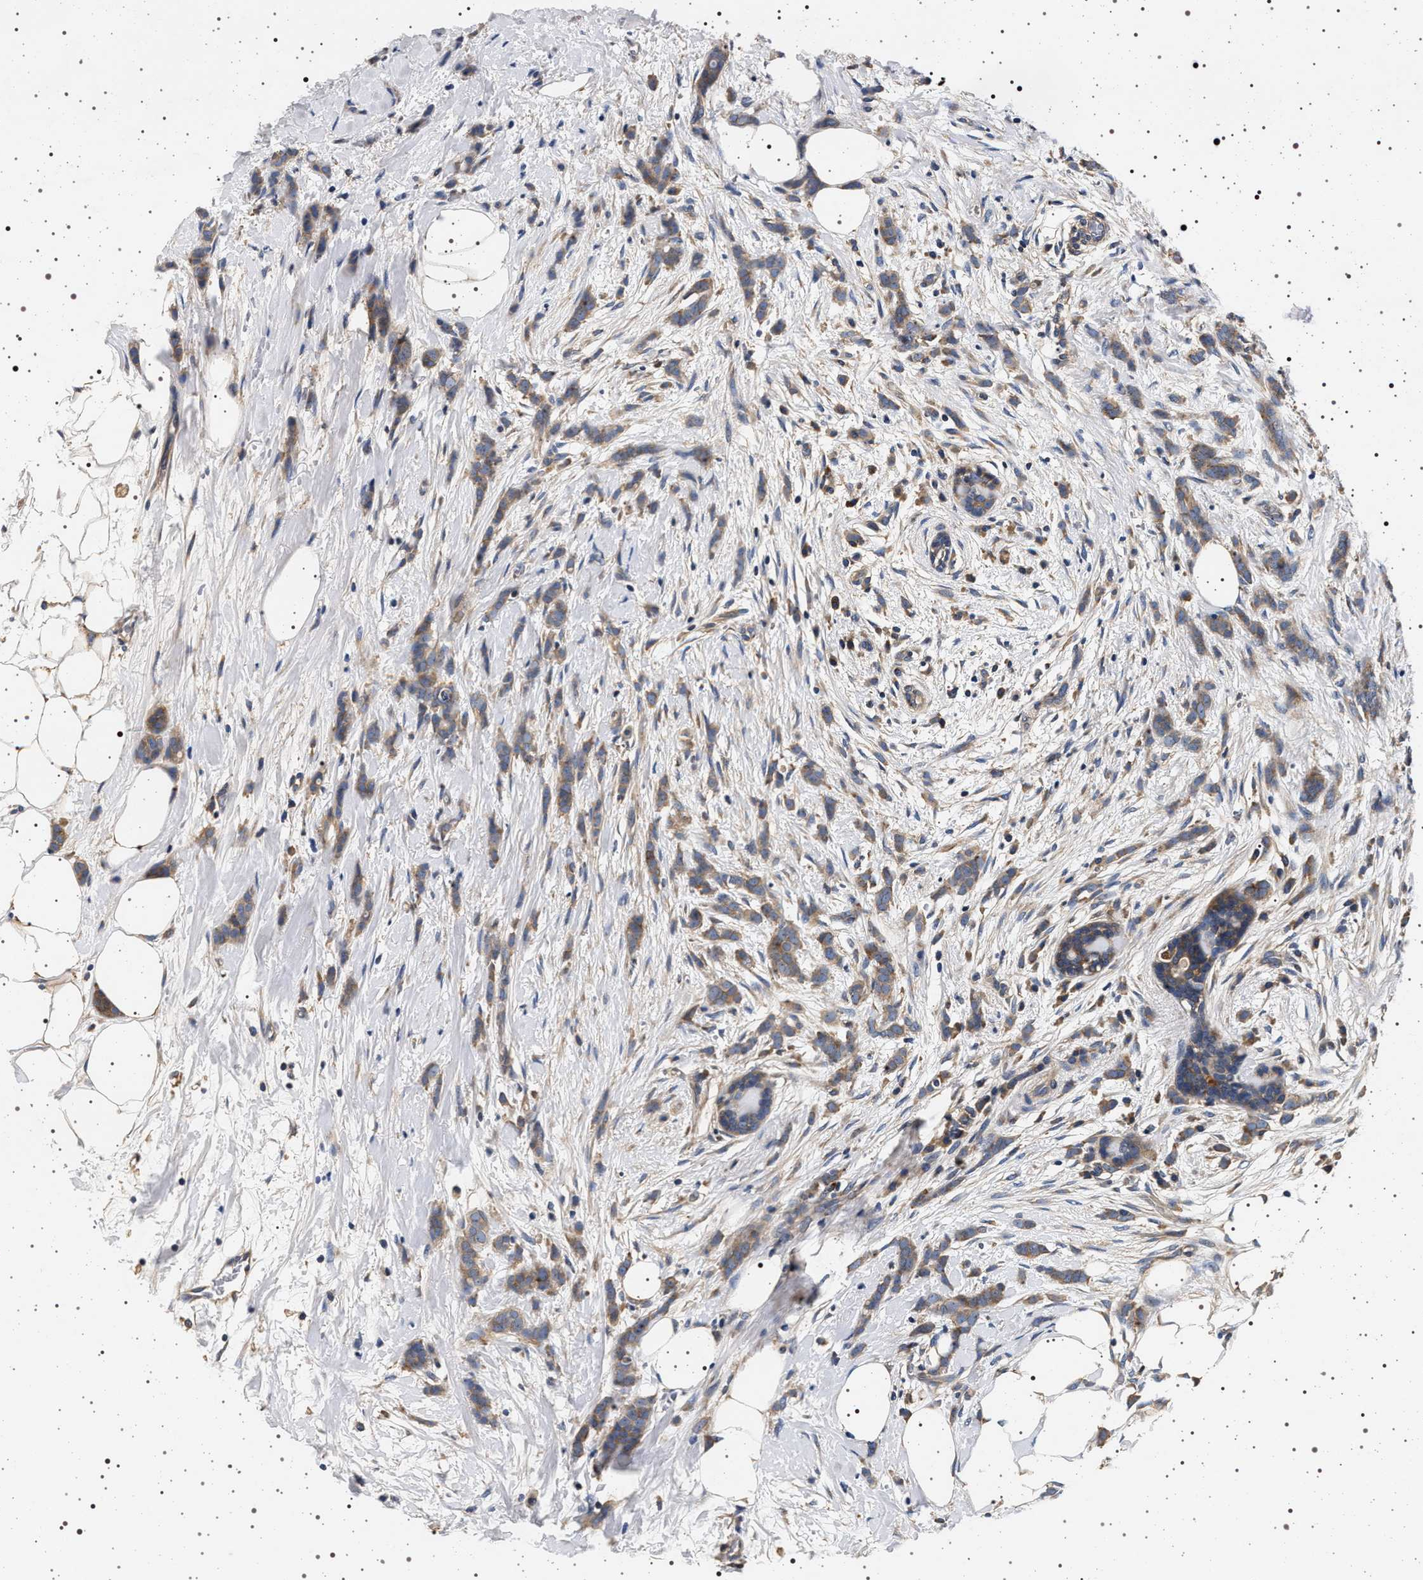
{"staining": {"intensity": "weak", "quantity": ">75%", "location": "cytoplasmic/membranous"}, "tissue": "breast cancer", "cell_type": "Tumor cells", "image_type": "cancer", "snomed": [{"axis": "morphology", "description": "Lobular carcinoma, in situ"}, {"axis": "morphology", "description": "Lobular carcinoma"}, {"axis": "topography", "description": "Breast"}], "caption": "Immunohistochemistry (IHC) of human breast cancer exhibits low levels of weak cytoplasmic/membranous positivity in about >75% of tumor cells. The protein of interest is stained brown, and the nuclei are stained in blue (DAB (3,3'-diaminobenzidine) IHC with brightfield microscopy, high magnification).", "gene": "DCBLD2", "patient": {"sex": "female", "age": 41}}